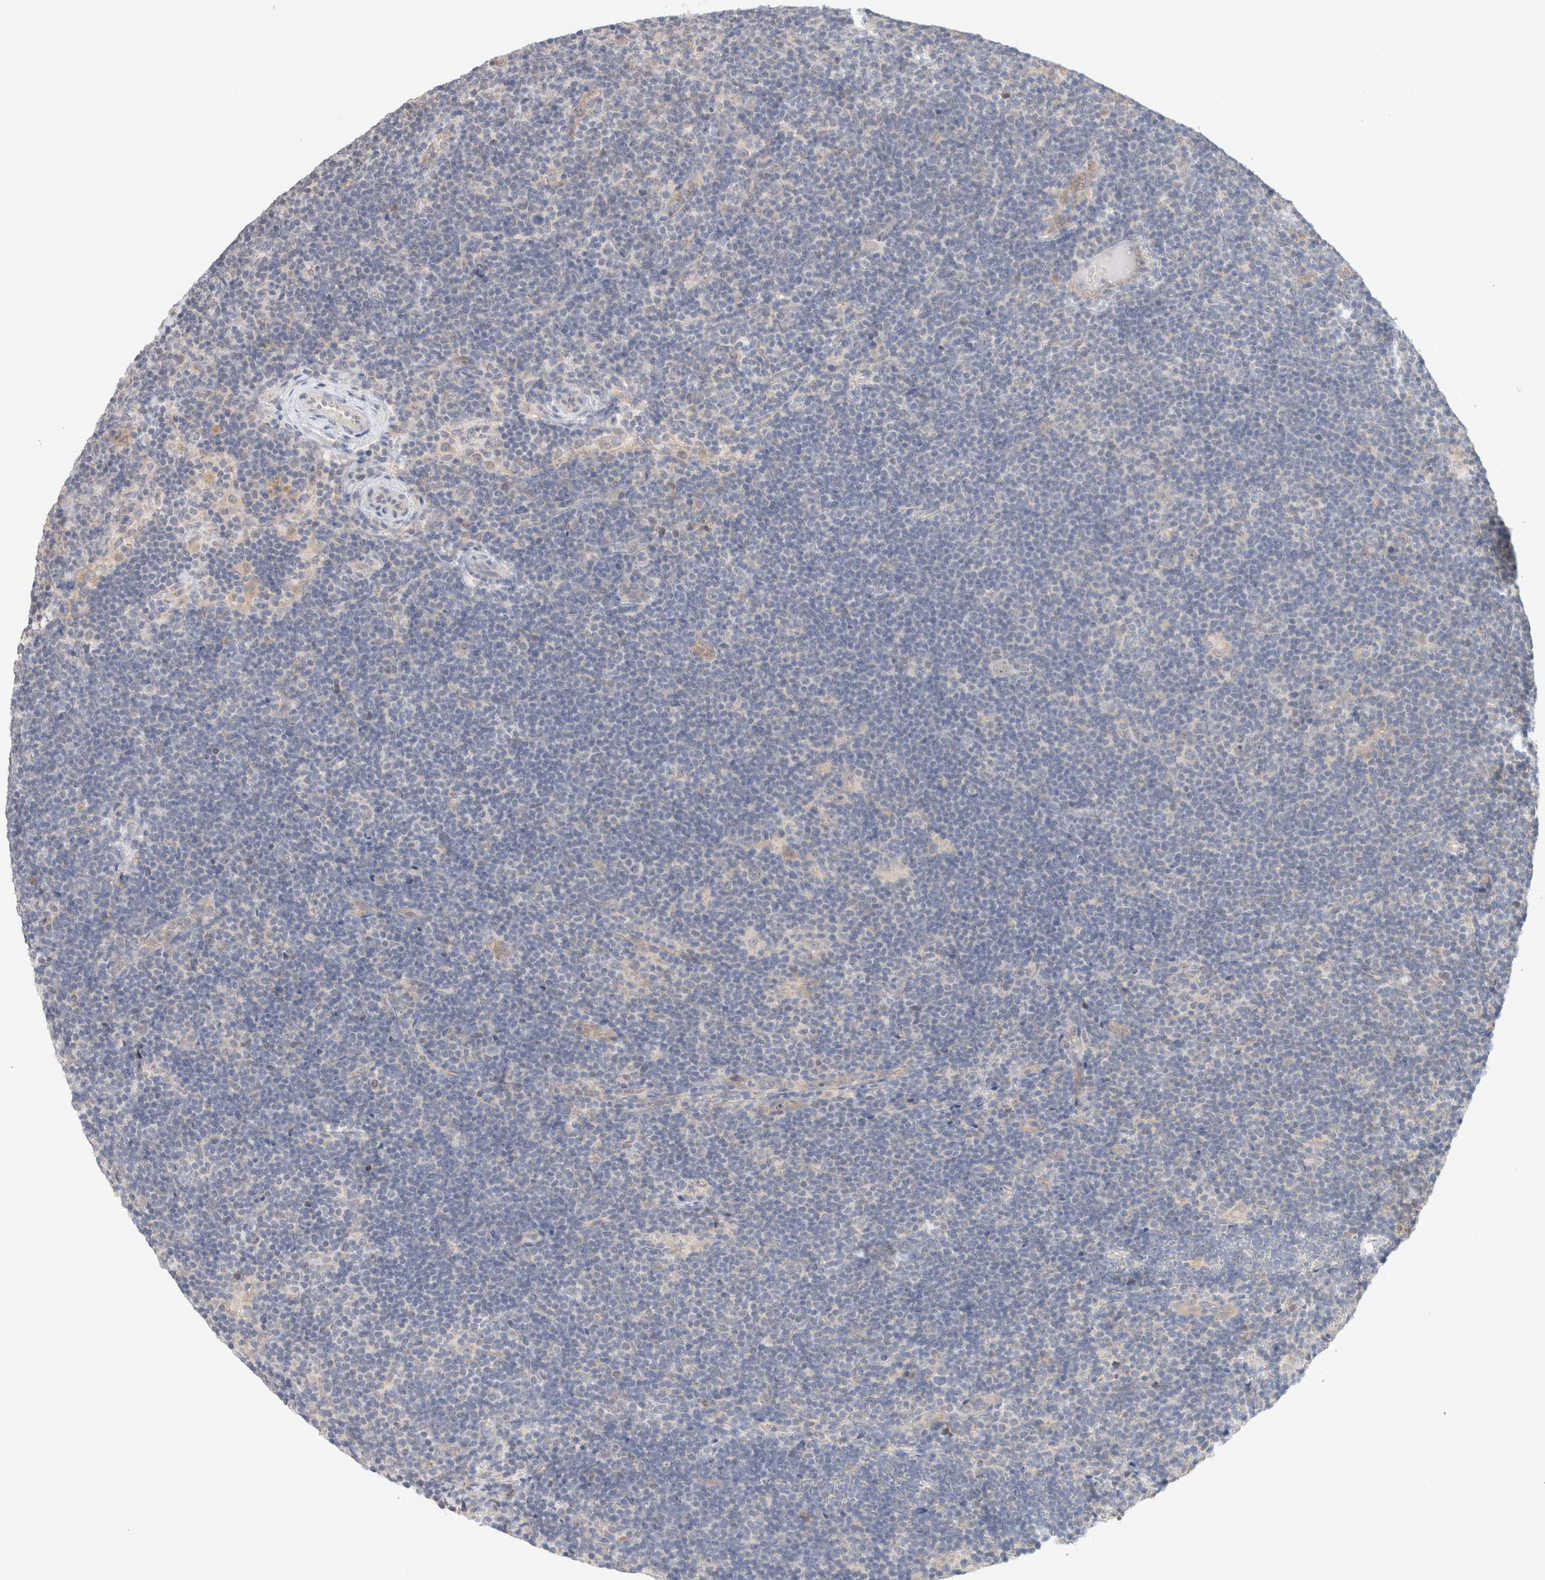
{"staining": {"intensity": "negative", "quantity": "none", "location": "none"}, "tissue": "lymphoma", "cell_type": "Tumor cells", "image_type": "cancer", "snomed": [{"axis": "morphology", "description": "Hodgkin's disease, NOS"}, {"axis": "topography", "description": "Lymph node"}], "caption": "DAB immunohistochemical staining of Hodgkin's disease demonstrates no significant staining in tumor cells.", "gene": "CA13", "patient": {"sex": "female", "age": 57}}